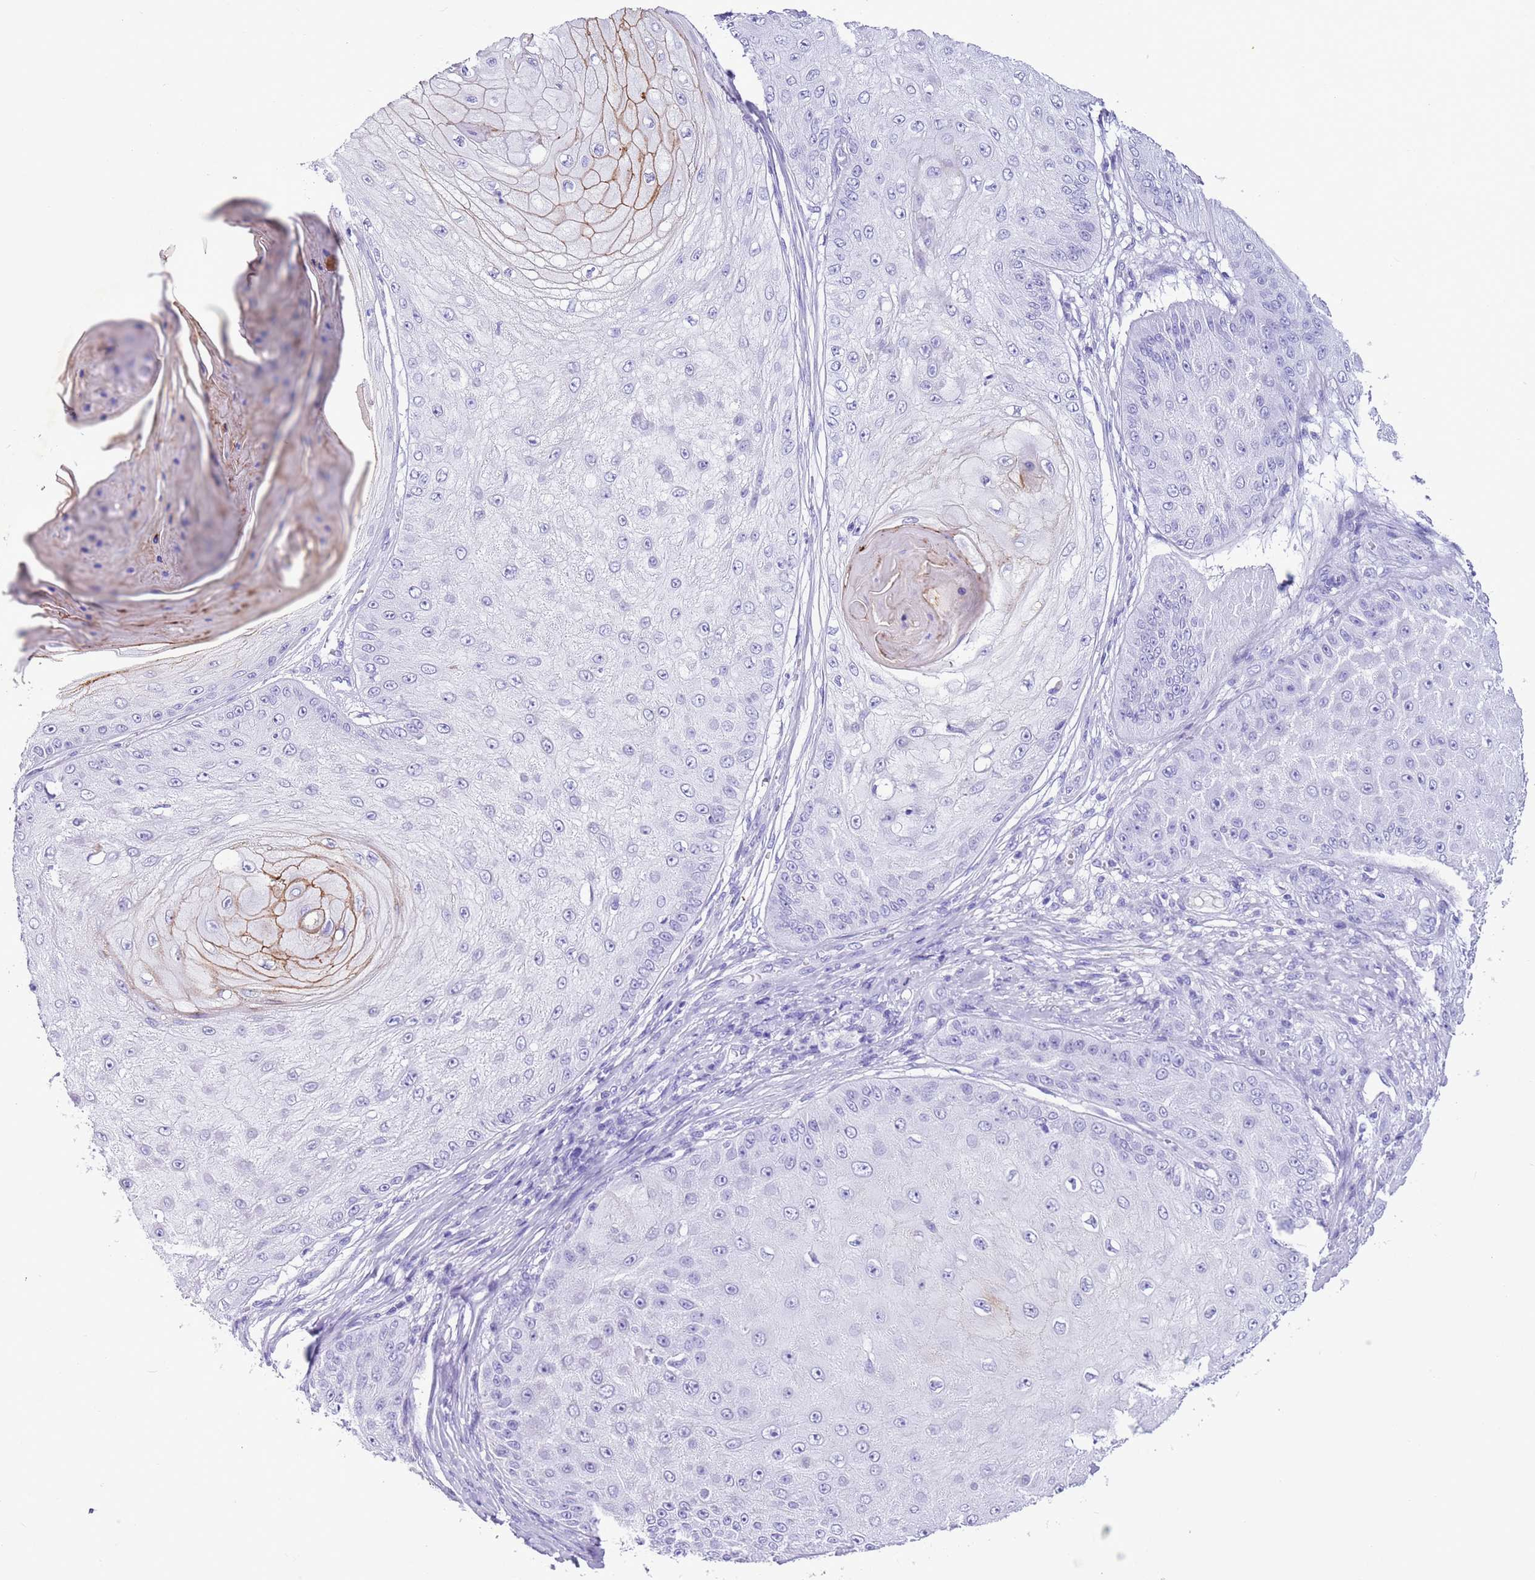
{"staining": {"intensity": "moderate", "quantity": "<25%", "location": "cytoplasmic/membranous"}, "tissue": "skin cancer", "cell_type": "Tumor cells", "image_type": "cancer", "snomed": [{"axis": "morphology", "description": "Squamous cell carcinoma, NOS"}, {"axis": "topography", "description": "Skin"}], "caption": "A photomicrograph of skin cancer stained for a protein reveals moderate cytoplasmic/membranous brown staining in tumor cells.", "gene": "TBC1D10B", "patient": {"sex": "male", "age": 70}}